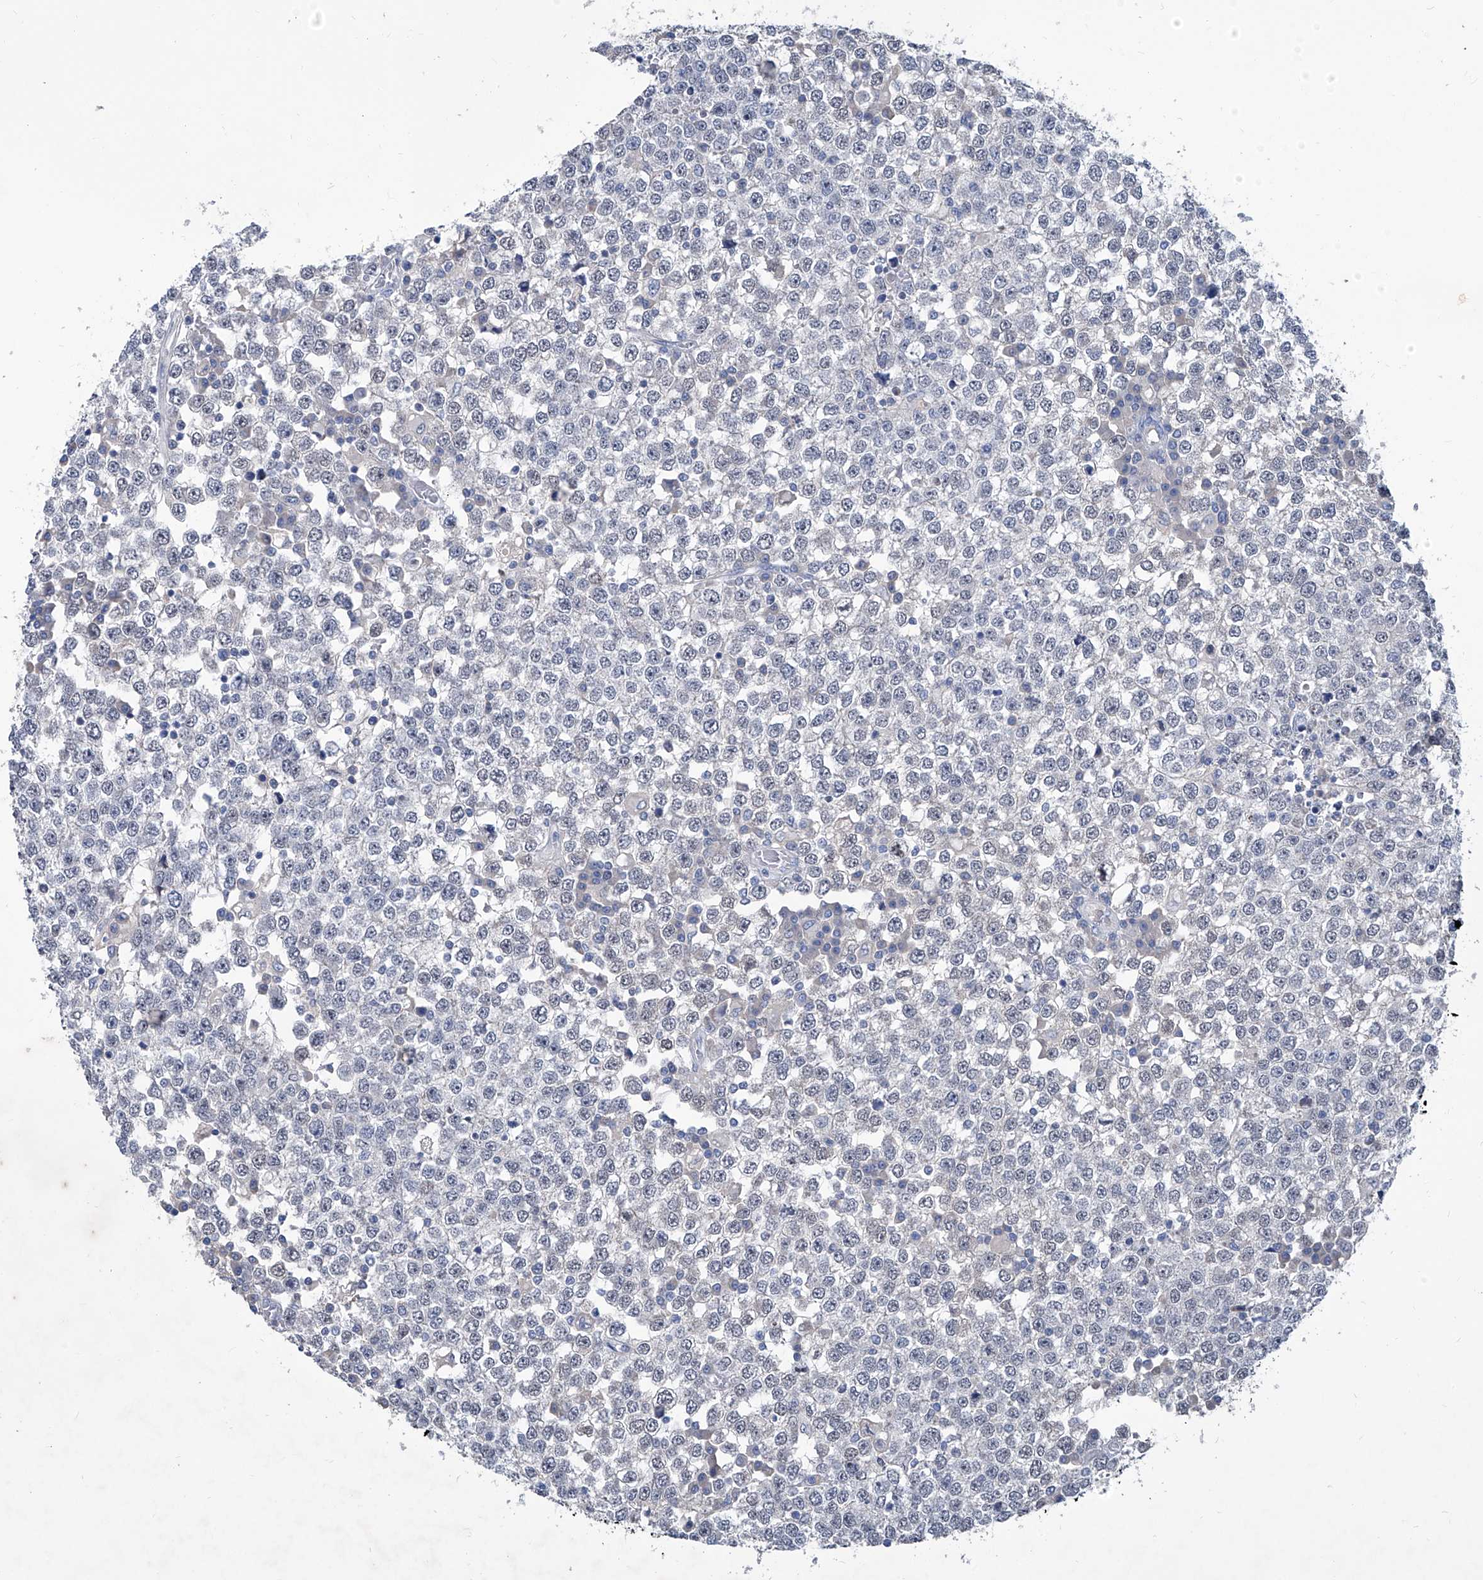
{"staining": {"intensity": "negative", "quantity": "none", "location": "none"}, "tissue": "testis cancer", "cell_type": "Tumor cells", "image_type": "cancer", "snomed": [{"axis": "morphology", "description": "Seminoma, NOS"}, {"axis": "topography", "description": "Testis"}], "caption": "High magnification brightfield microscopy of seminoma (testis) stained with DAB (3,3'-diaminobenzidine) (brown) and counterstained with hematoxylin (blue): tumor cells show no significant staining.", "gene": "KLHL17", "patient": {"sex": "male", "age": 65}}